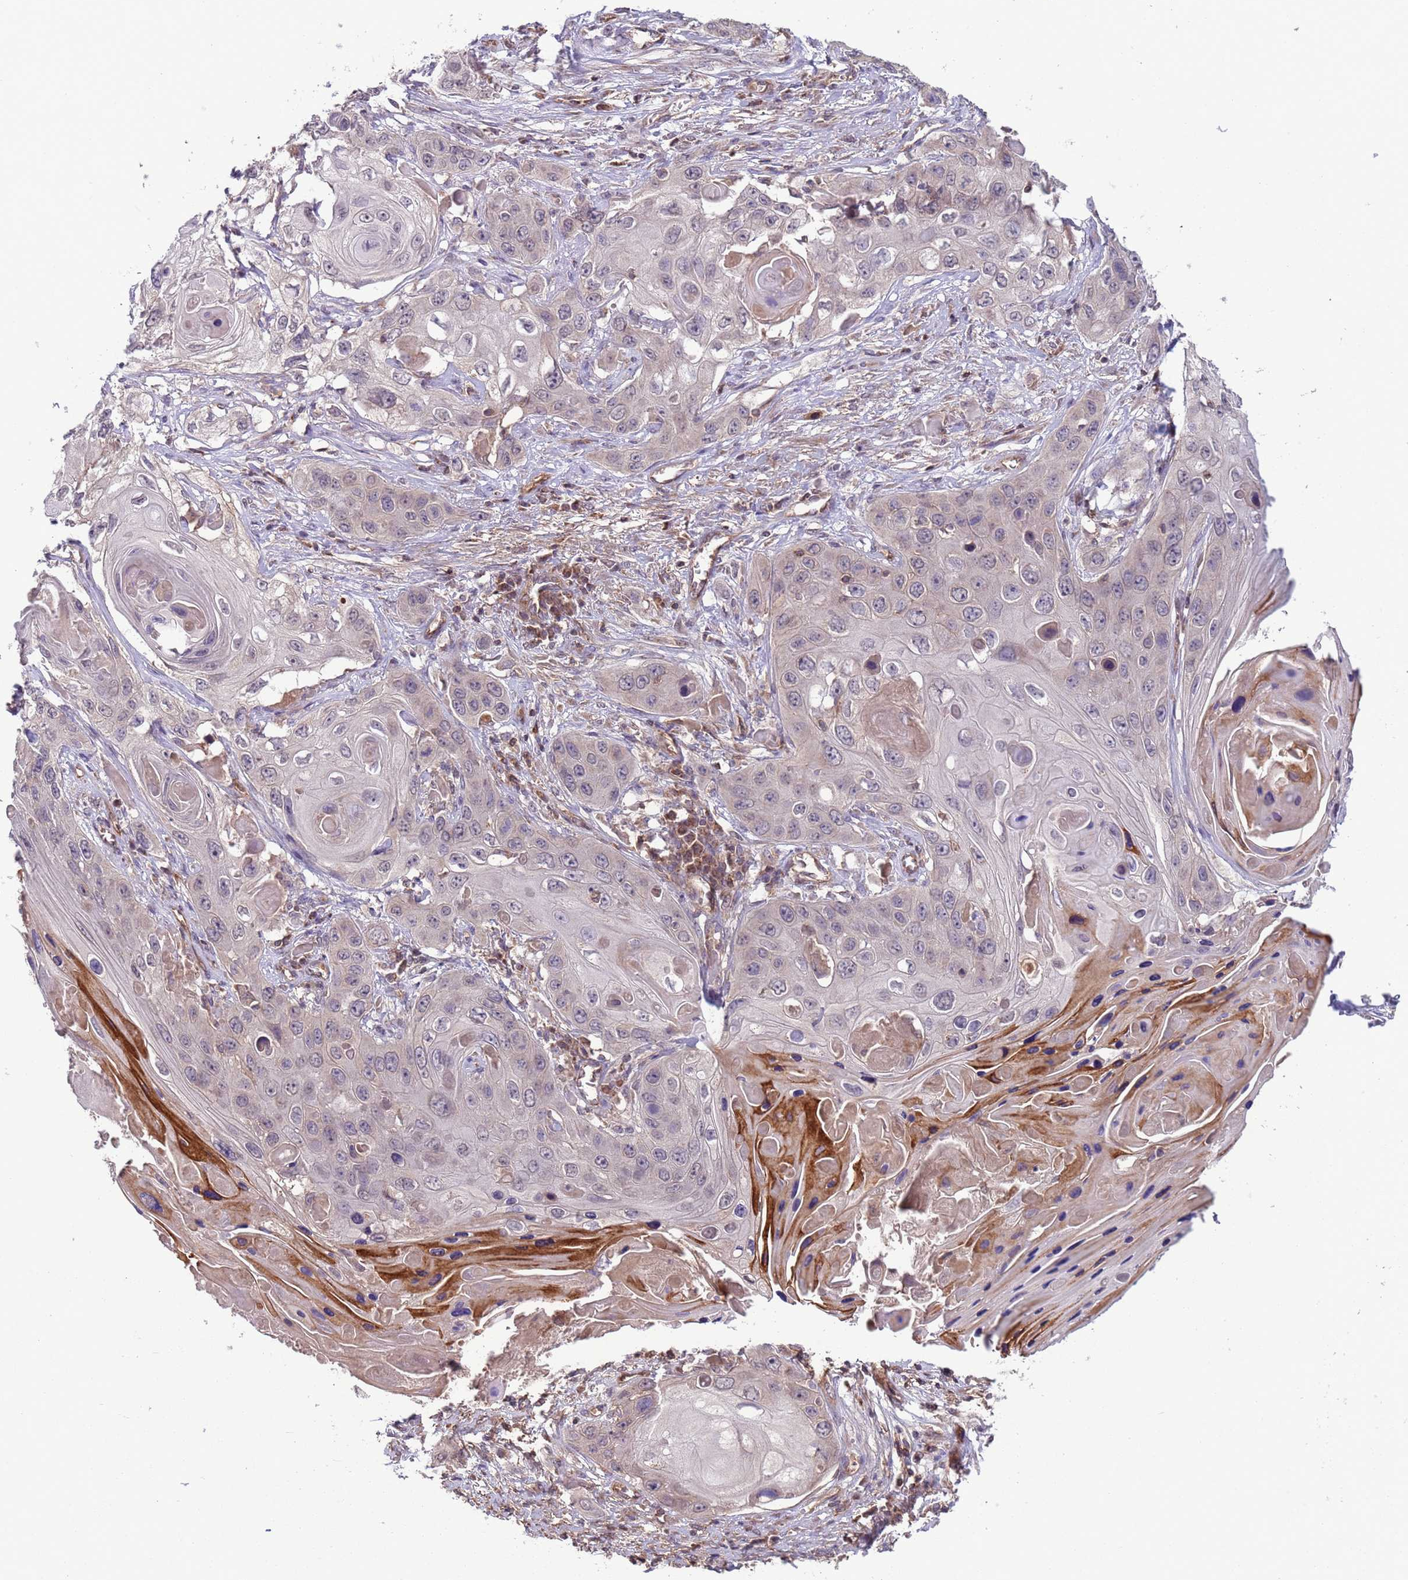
{"staining": {"intensity": "negative", "quantity": "none", "location": "none"}, "tissue": "skin cancer", "cell_type": "Tumor cells", "image_type": "cancer", "snomed": [{"axis": "morphology", "description": "Squamous cell carcinoma, NOS"}, {"axis": "topography", "description": "Skin"}], "caption": "Skin cancer (squamous cell carcinoma) stained for a protein using immunohistochemistry reveals no expression tumor cells.", "gene": "ACAD8", "patient": {"sex": "male", "age": 55}}